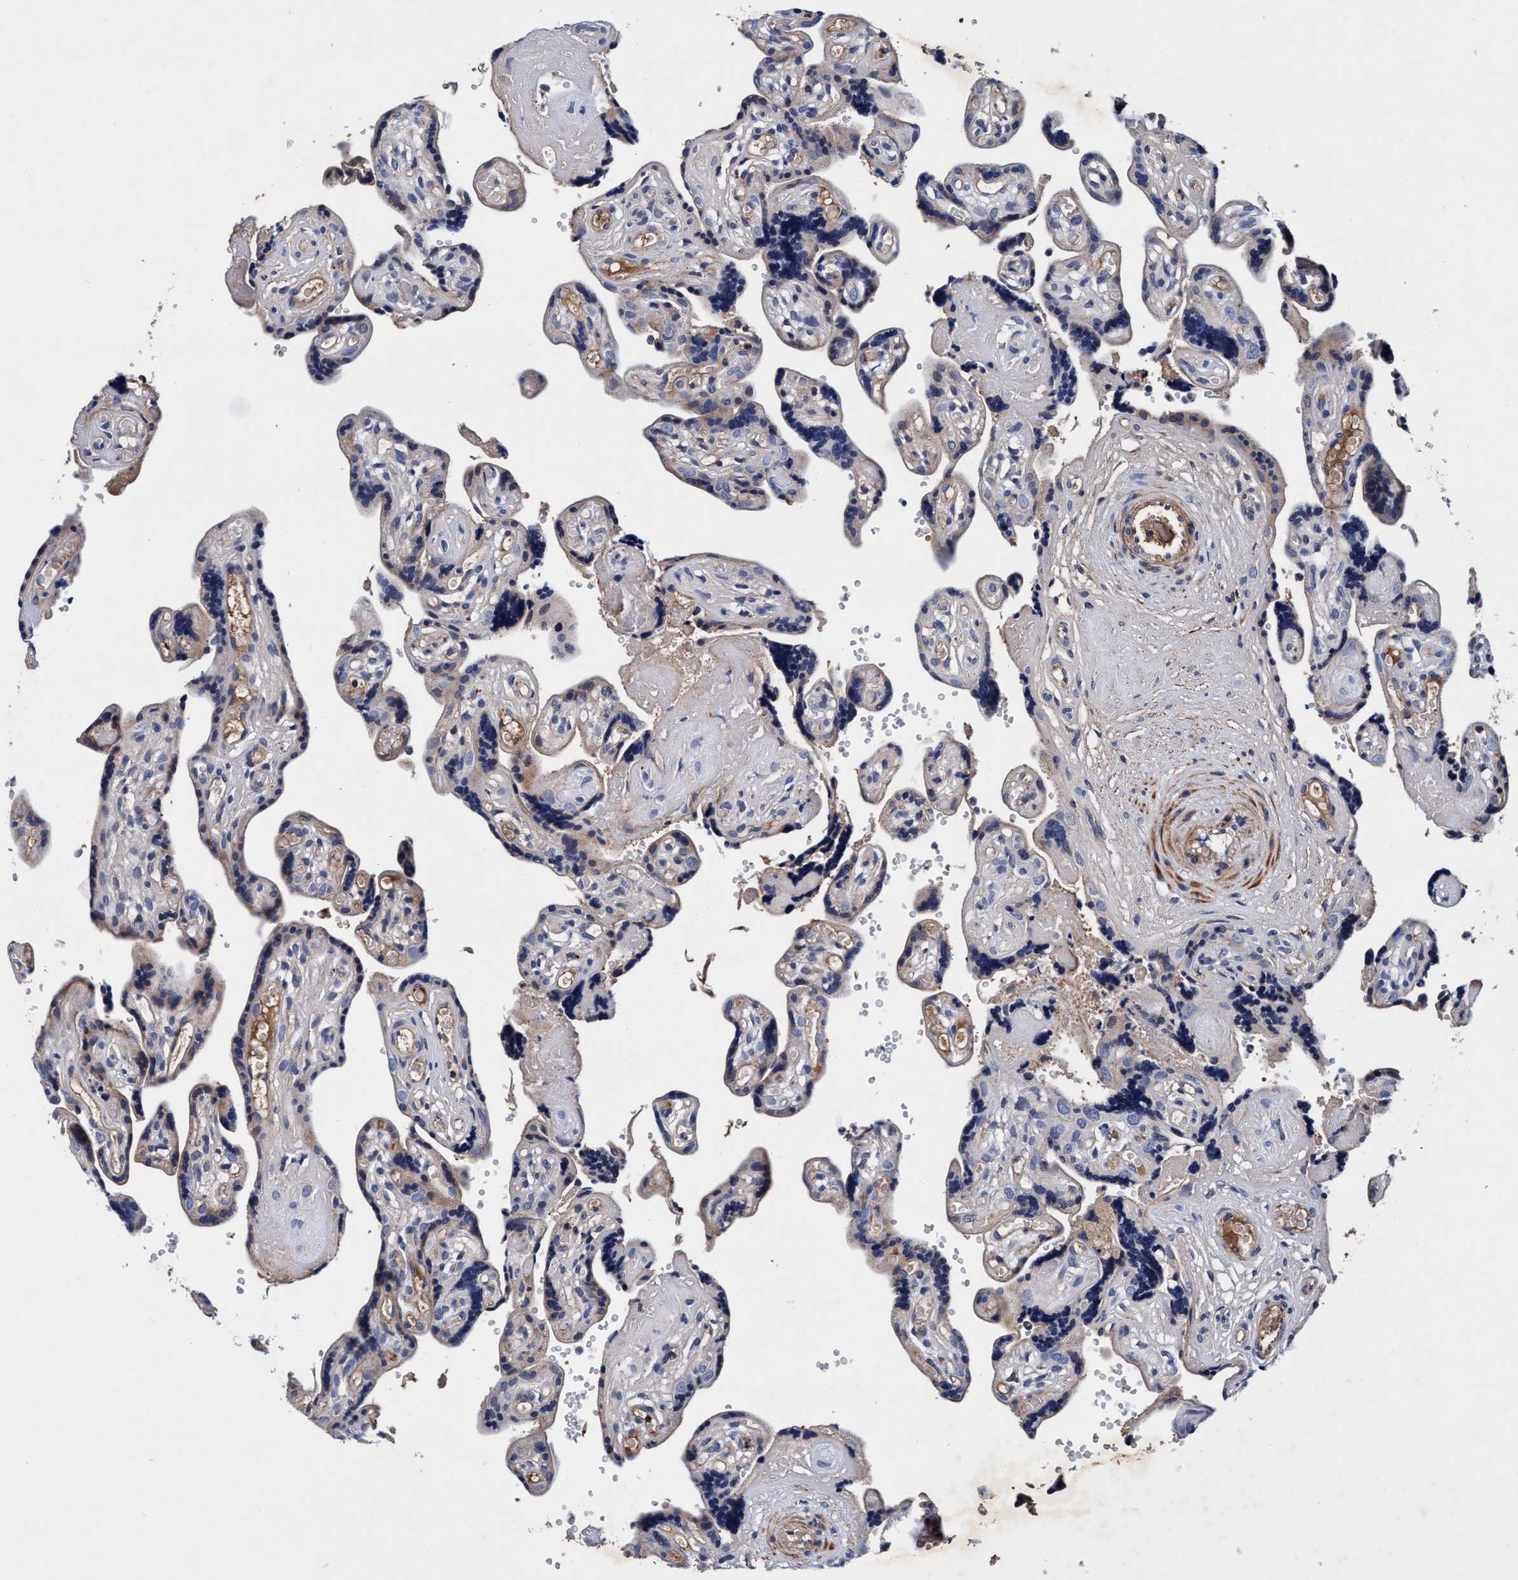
{"staining": {"intensity": "weak", "quantity": "25%-75%", "location": "cytoplasmic/membranous"}, "tissue": "placenta", "cell_type": "Trophoblastic cells", "image_type": "normal", "snomed": [{"axis": "morphology", "description": "Normal tissue, NOS"}, {"axis": "topography", "description": "Placenta"}], "caption": "Protein staining displays weak cytoplasmic/membranous positivity in approximately 25%-75% of trophoblastic cells in normal placenta.", "gene": "RNF208", "patient": {"sex": "female", "age": 30}}